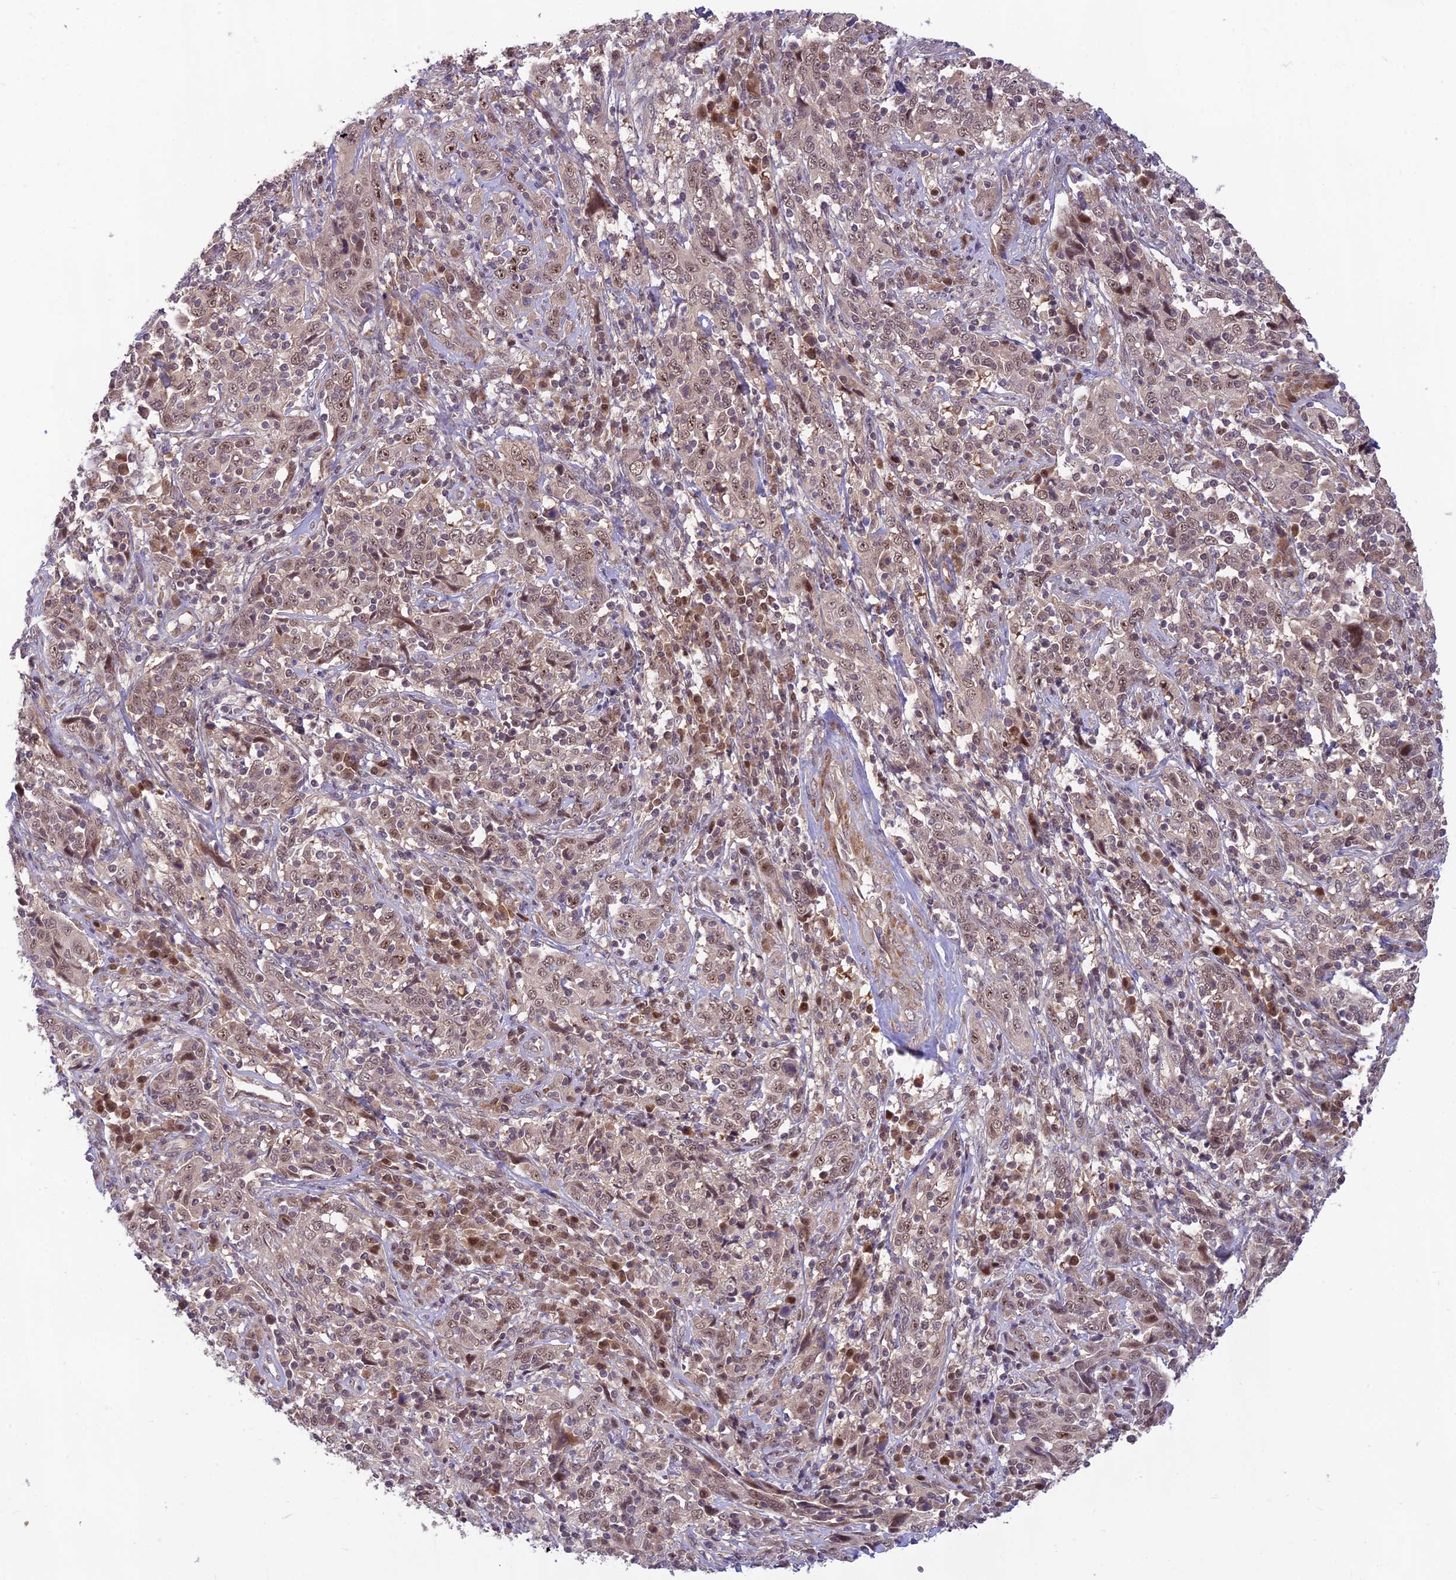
{"staining": {"intensity": "weak", "quantity": ">75%", "location": "nuclear"}, "tissue": "cervical cancer", "cell_type": "Tumor cells", "image_type": "cancer", "snomed": [{"axis": "morphology", "description": "Squamous cell carcinoma, NOS"}, {"axis": "topography", "description": "Cervix"}], "caption": "Immunohistochemical staining of human squamous cell carcinoma (cervical) demonstrates weak nuclear protein staining in approximately >75% of tumor cells. (DAB = brown stain, brightfield microscopy at high magnification).", "gene": "ASPDH", "patient": {"sex": "female", "age": 46}}